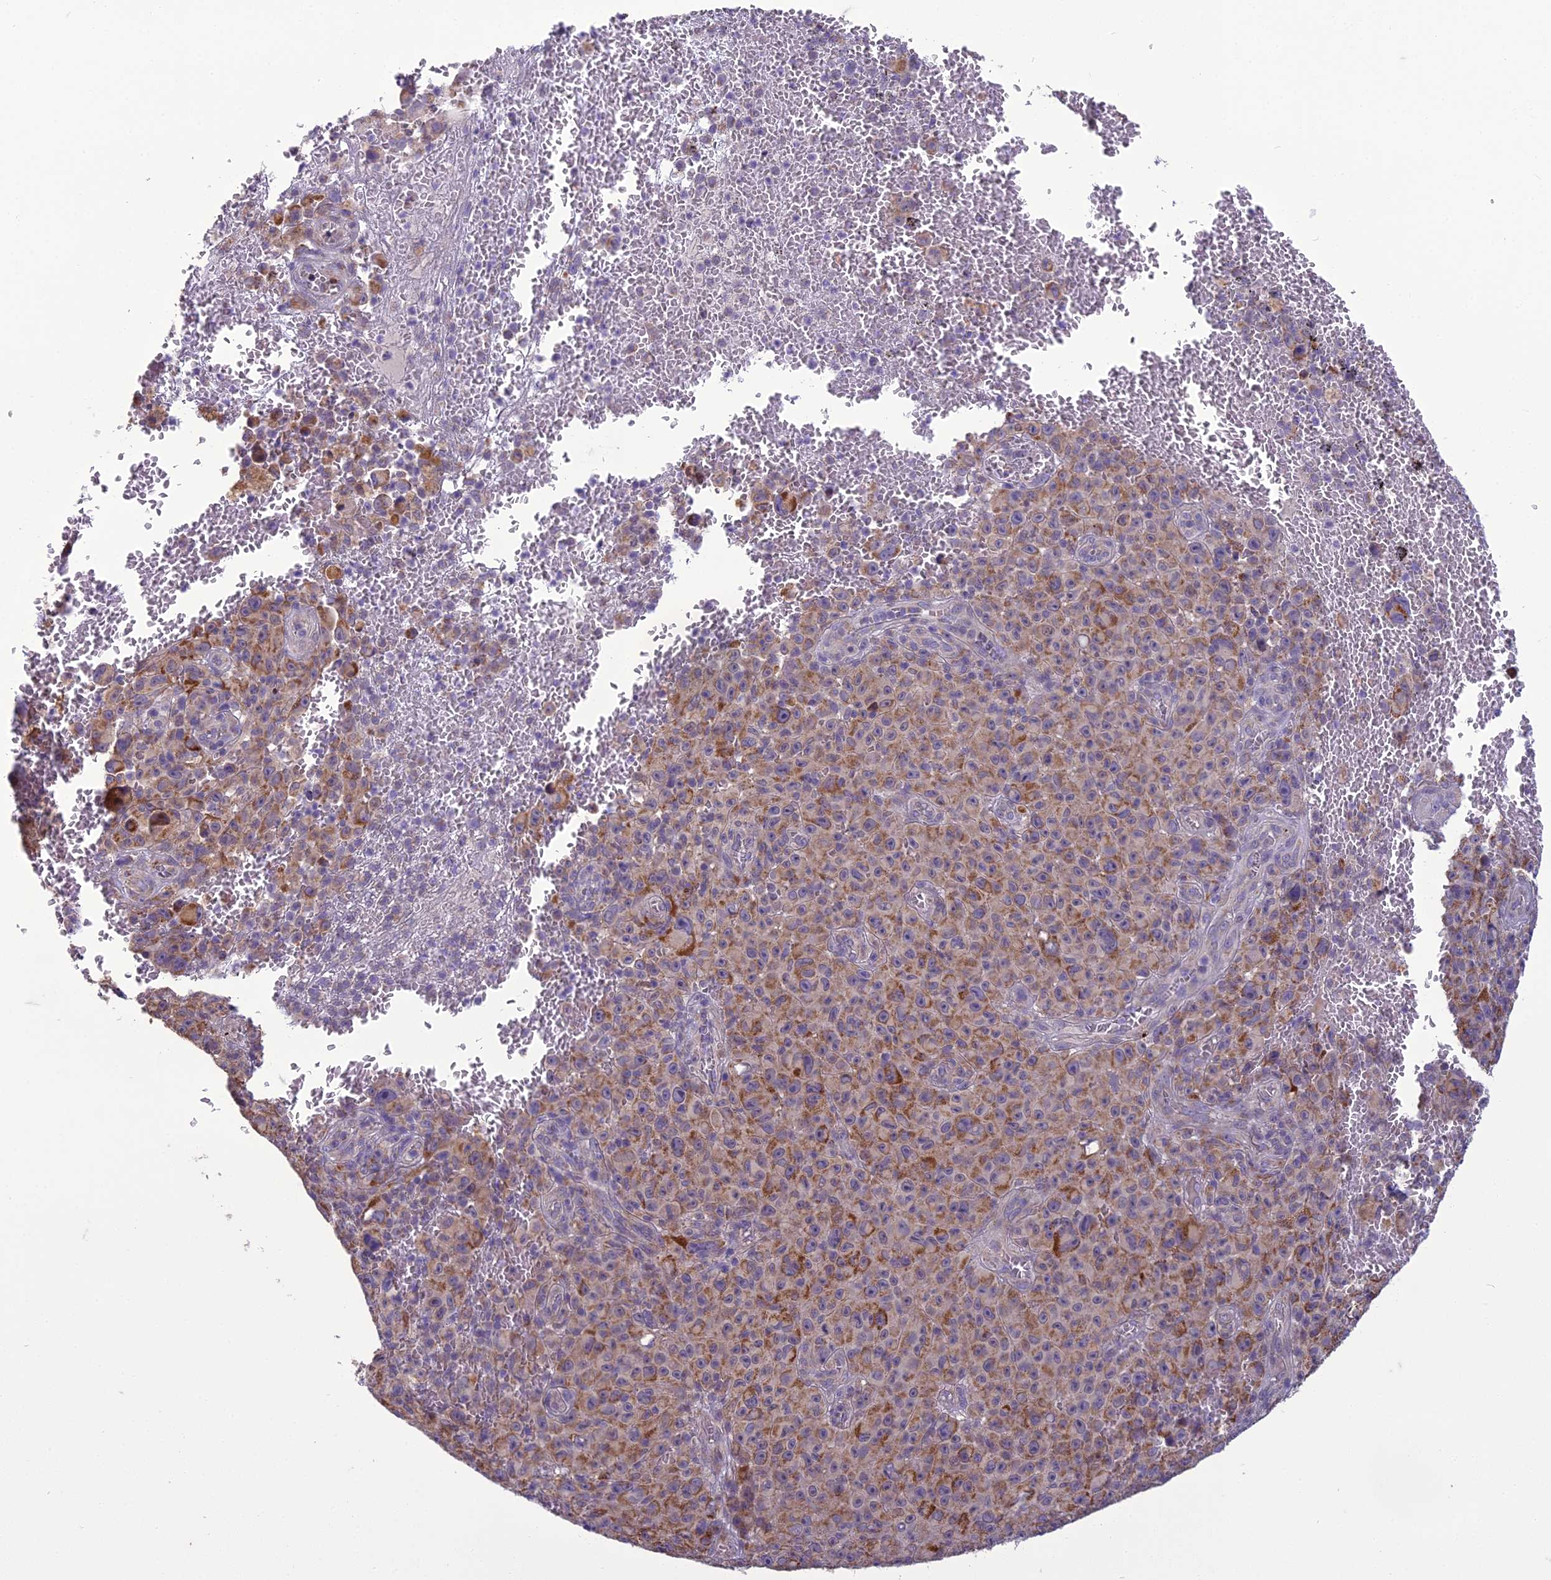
{"staining": {"intensity": "moderate", "quantity": "25%-75%", "location": "cytoplasmic/membranous"}, "tissue": "melanoma", "cell_type": "Tumor cells", "image_type": "cancer", "snomed": [{"axis": "morphology", "description": "Malignant melanoma, NOS"}, {"axis": "topography", "description": "Skin"}], "caption": "DAB immunohistochemical staining of human malignant melanoma shows moderate cytoplasmic/membranous protein positivity in approximately 25%-75% of tumor cells. (DAB = brown stain, brightfield microscopy at high magnification).", "gene": "DUS2", "patient": {"sex": "female", "age": 82}}